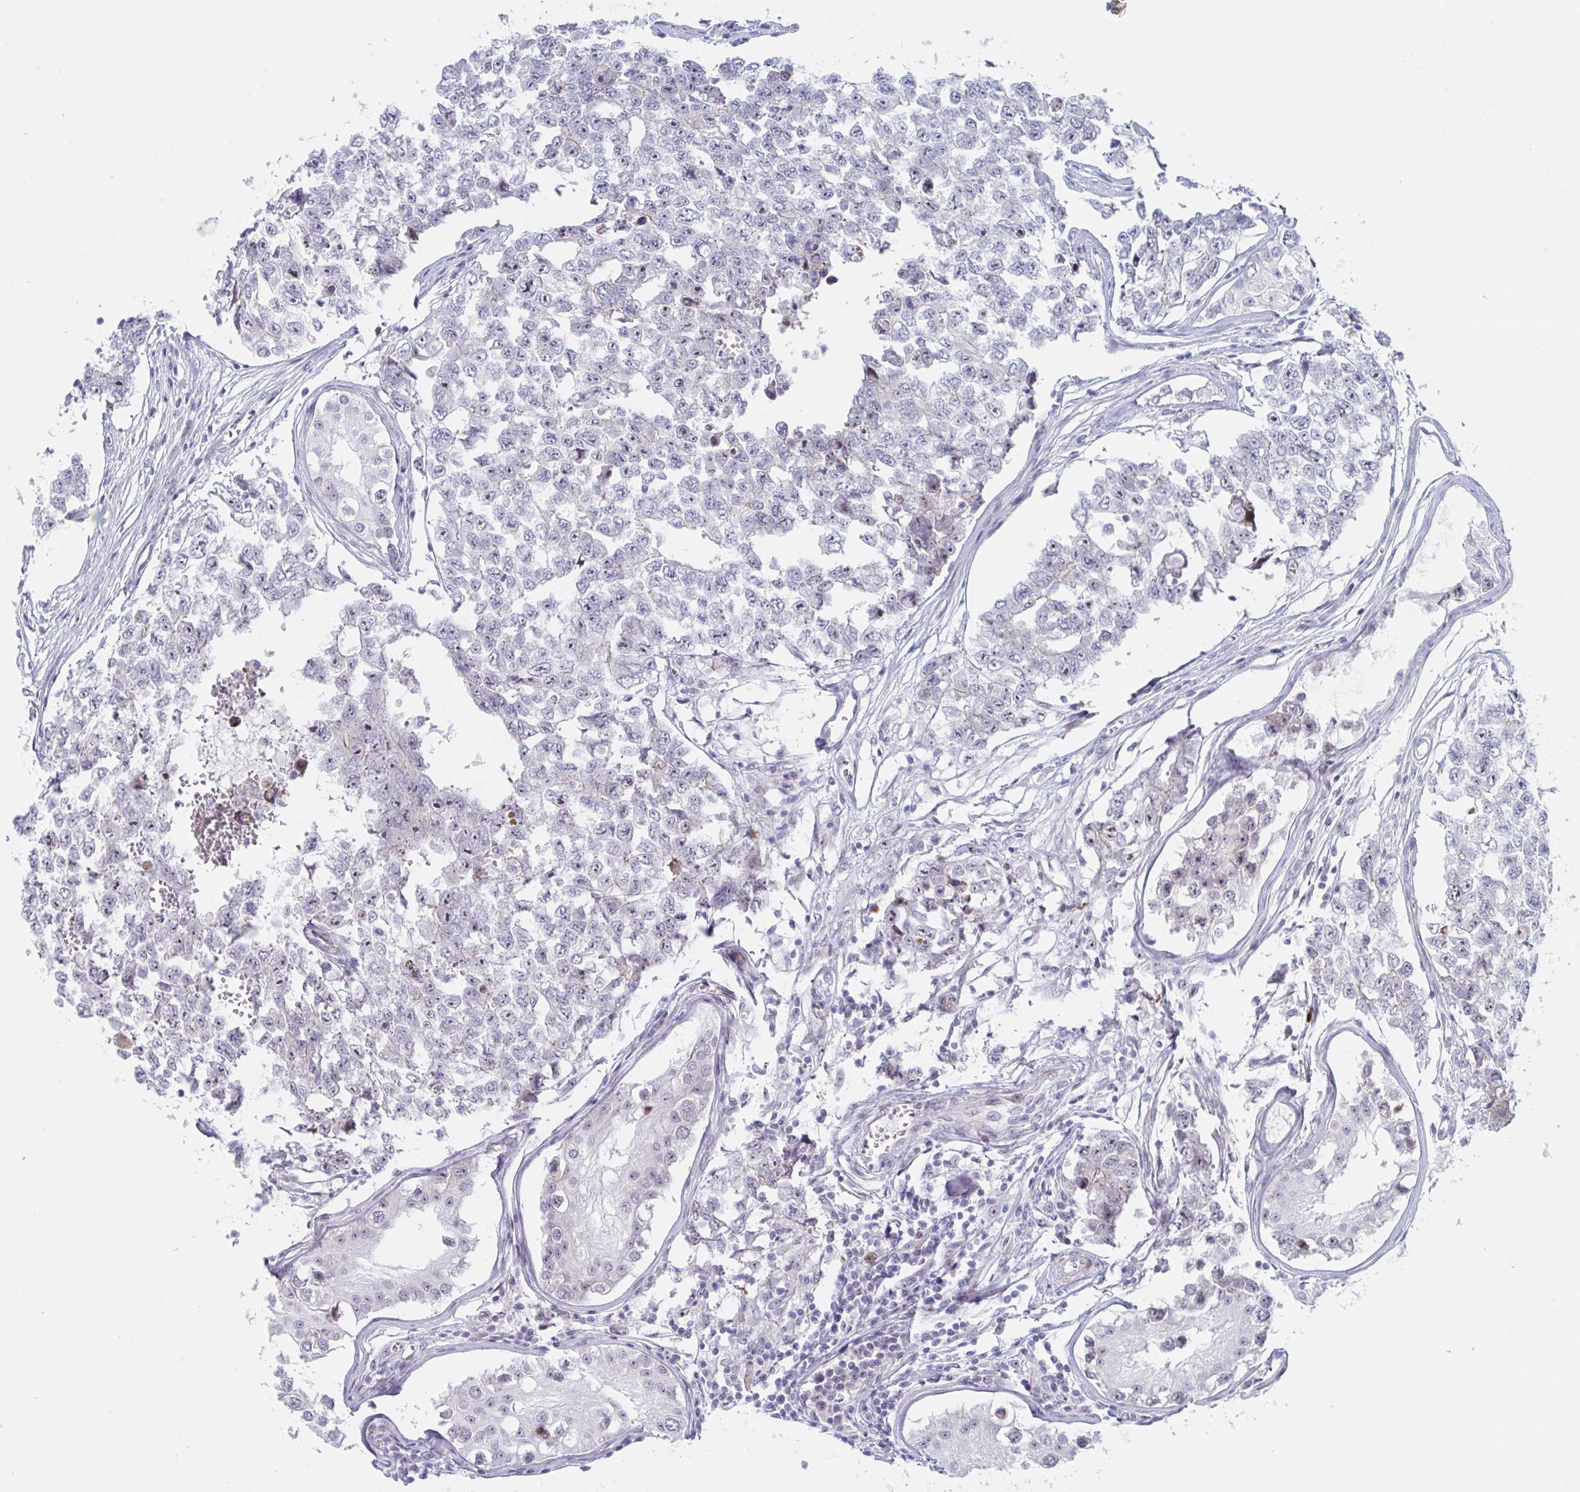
{"staining": {"intensity": "negative", "quantity": "none", "location": "none"}, "tissue": "testis cancer", "cell_type": "Tumor cells", "image_type": "cancer", "snomed": [{"axis": "morphology", "description": "Carcinoma, Embryonal, NOS"}, {"axis": "topography", "description": "Testis"}], "caption": "Tumor cells show no significant staining in embryonal carcinoma (testis). The staining is performed using DAB brown chromogen with nuclei counter-stained in using hematoxylin.", "gene": "DUXA", "patient": {"sex": "male", "age": 18}}